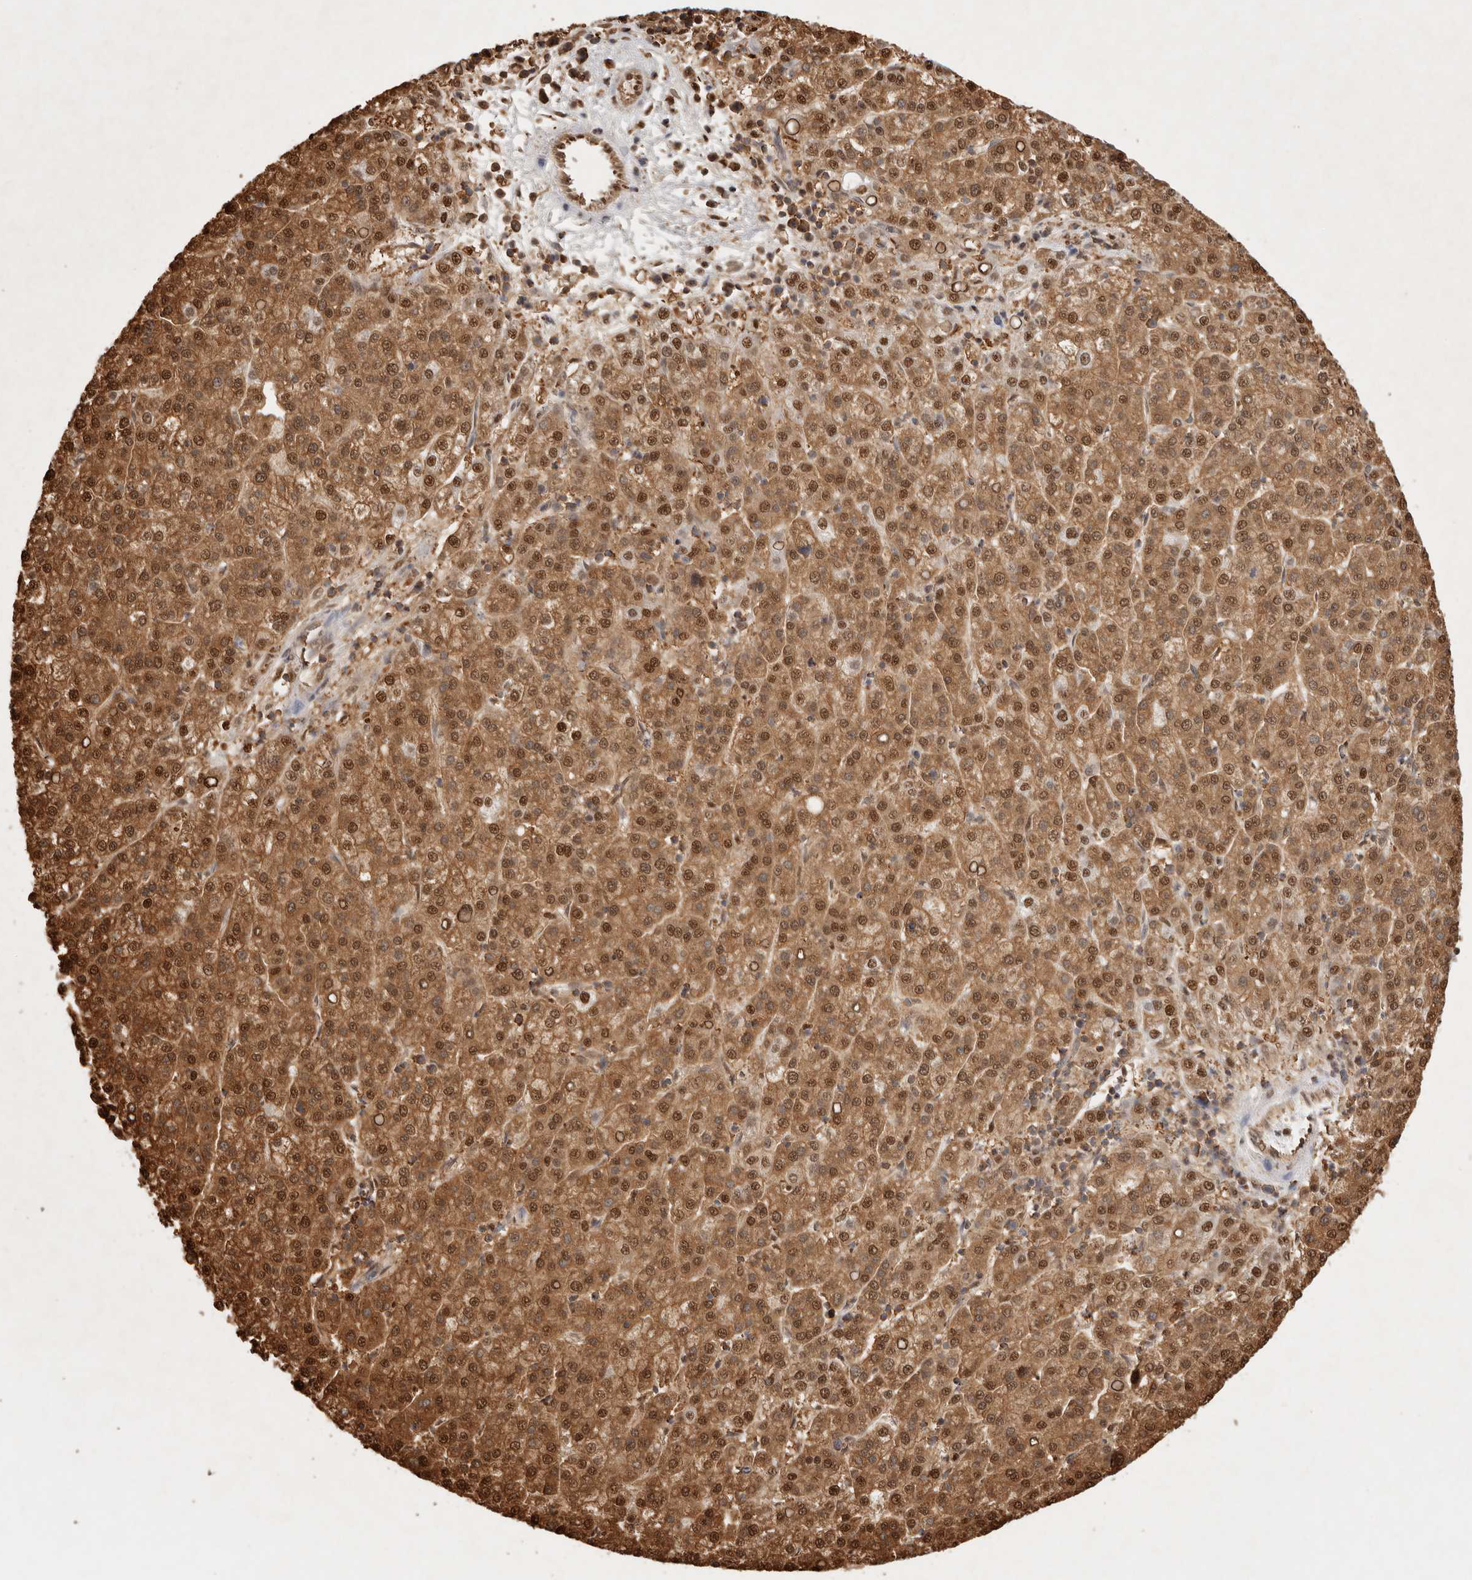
{"staining": {"intensity": "strong", "quantity": ">75%", "location": "cytoplasmic/membranous,nuclear"}, "tissue": "liver cancer", "cell_type": "Tumor cells", "image_type": "cancer", "snomed": [{"axis": "morphology", "description": "Carcinoma, Hepatocellular, NOS"}, {"axis": "topography", "description": "Liver"}], "caption": "Immunohistochemistry histopathology image of neoplastic tissue: liver cancer stained using IHC shows high levels of strong protein expression localized specifically in the cytoplasmic/membranous and nuclear of tumor cells, appearing as a cytoplasmic/membranous and nuclear brown color.", "gene": "PSMA5", "patient": {"sex": "female", "age": 58}}